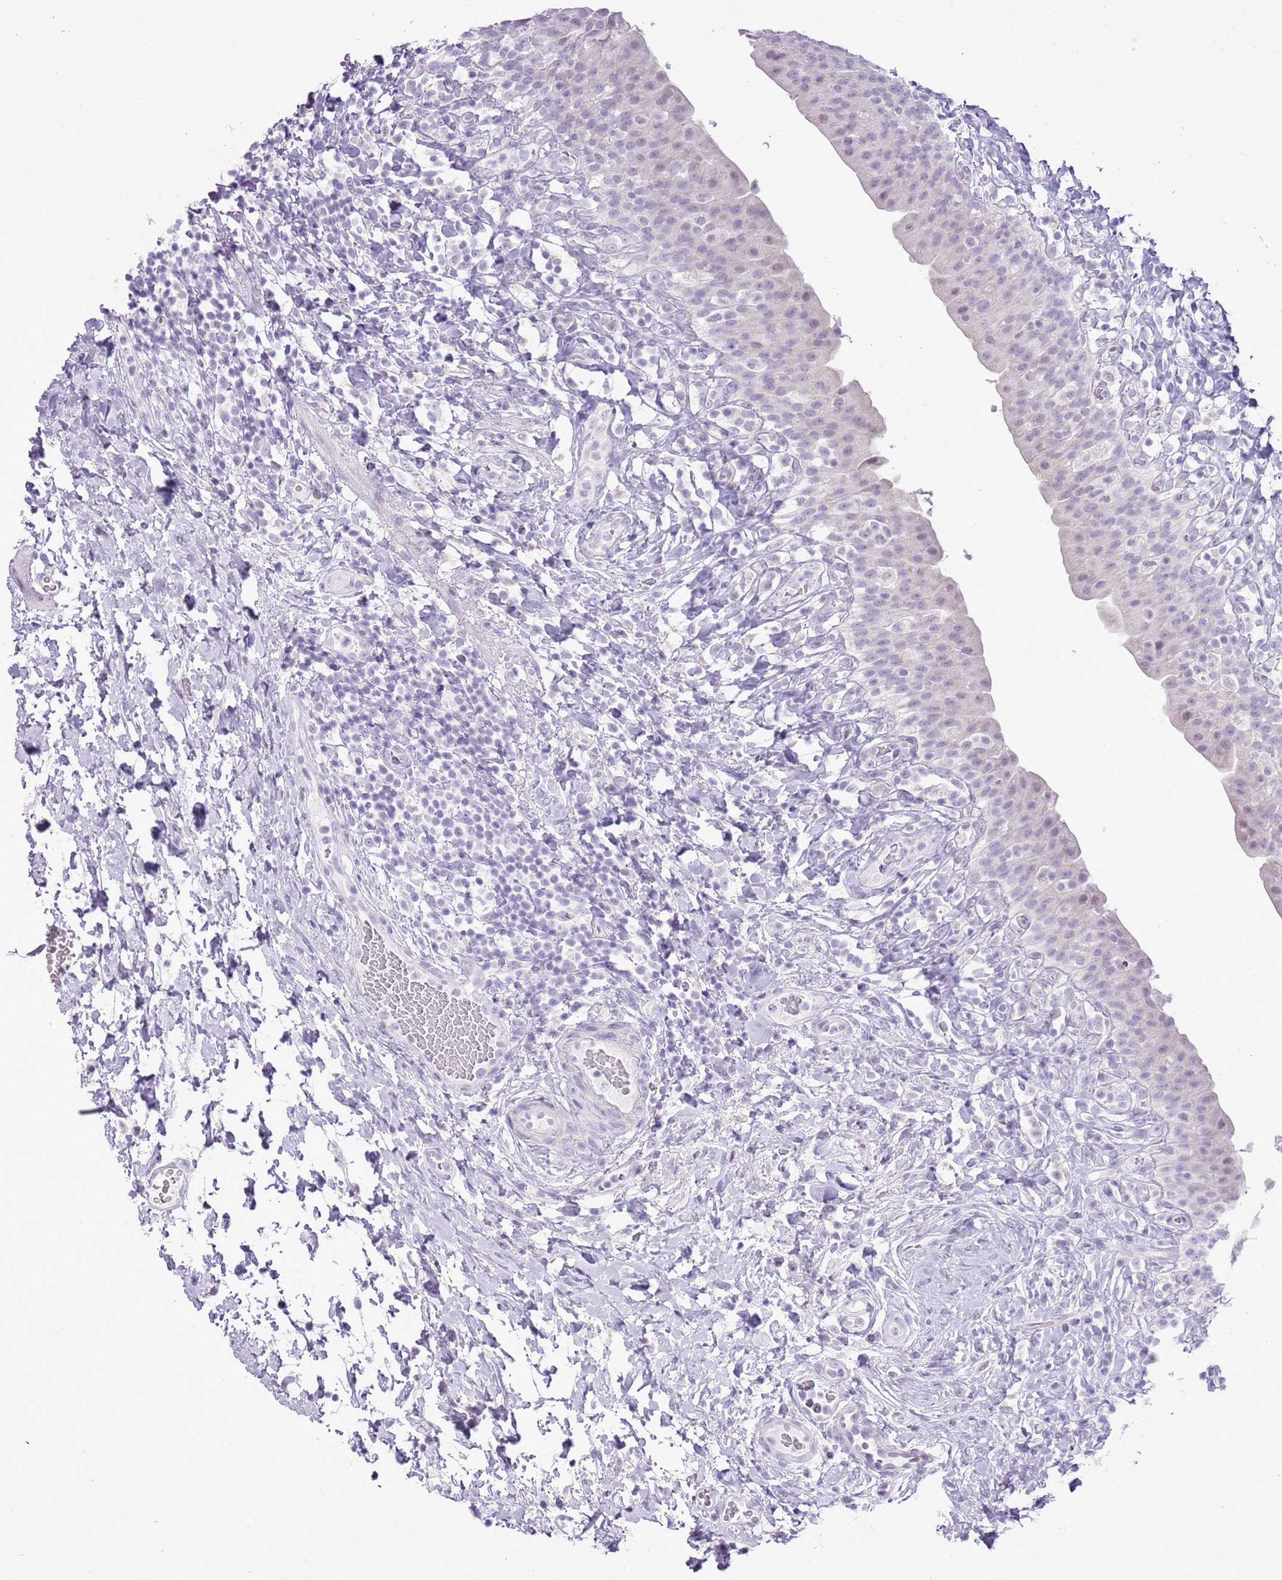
{"staining": {"intensity": "negative", "quantity": "none", "location": "none"}, "tissue": "urinary bladder", "cell_type": "Urothelial cells", "image_type": "normal", "snomed": [{"axis": "morphology", "description": "Normal tissue, NOS"}, {"axis": "morphology", "description": "Inflammation, NOS"}, {"axis": "topography", "description": "Urinary bladder"}], "caption": "A photomicrograph of urinary bladder stained for a protein displays no brown staining in urothelial cells. (DAB (3,3'-diaminobenzidine) IHC, high magnification).", "gene": "RPL3L", "patient": {"sex": "male", "age": 64}}